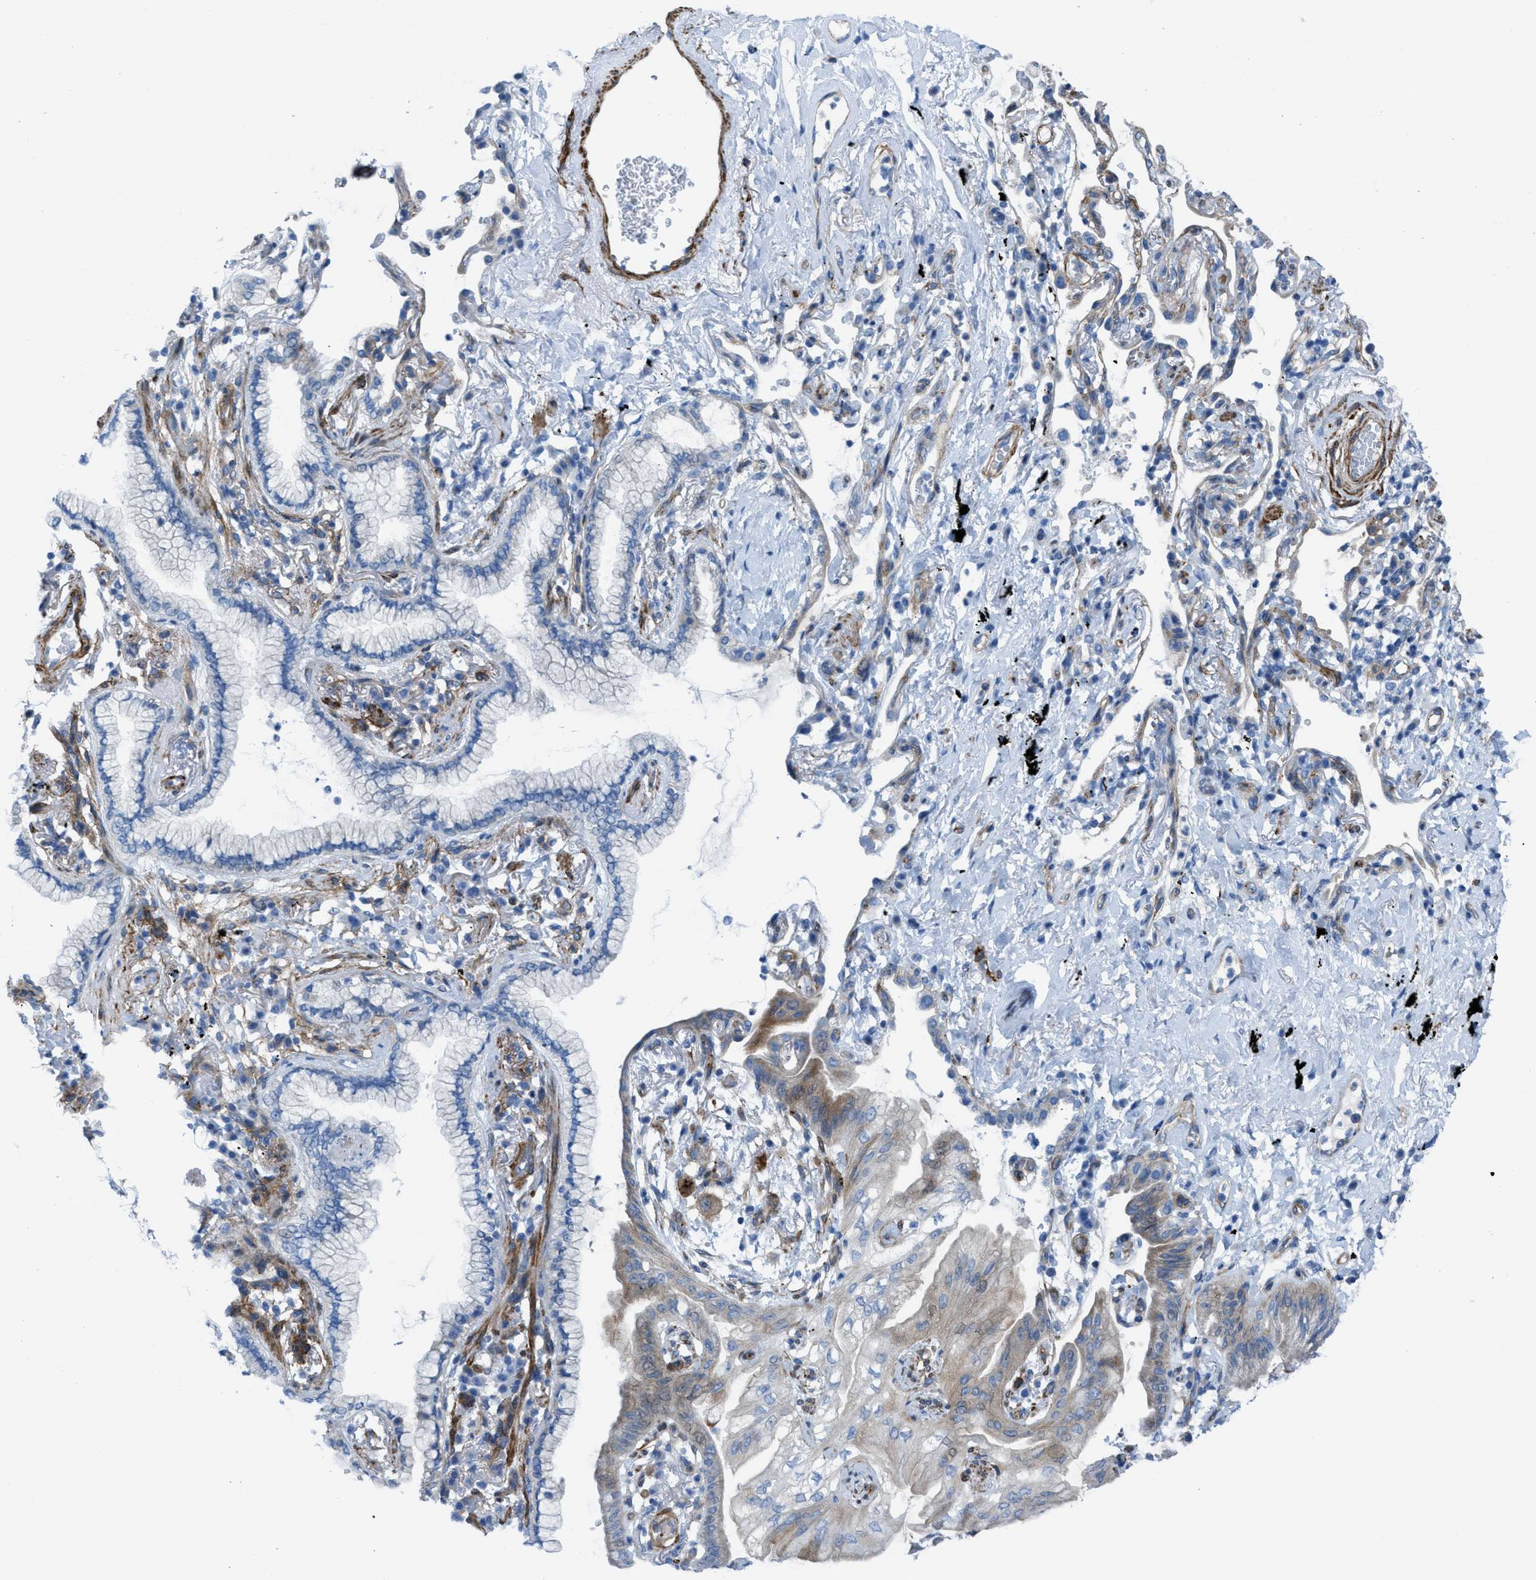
{"staining": {"intensity": "weak", "quantity": "25%-75%", "location": "cytoplasmic/membranous"}, "tissue": "lung cancer", "cell_type": "Tumor cells", "image_type": "cancer", "snomed": [{"axis": "morphology", "description": "Normal tissue, NOS"}, {"axis": "morphology", "description": "Adenocarcinoma, NOS"}, {"axis": "topography", "description": "Bronchus"}, {"axis": "topography", "description": "Lung"}], "caption": "Immunohistochemistry (DAB) staining of adenocarcinoma (lung) exhibits weak cytoplasmic/membranous protein expression in approximately 25%-75% of tumor cells.", "gene": "KCNH7", "patient": {"sex": "female", "age": 70}}